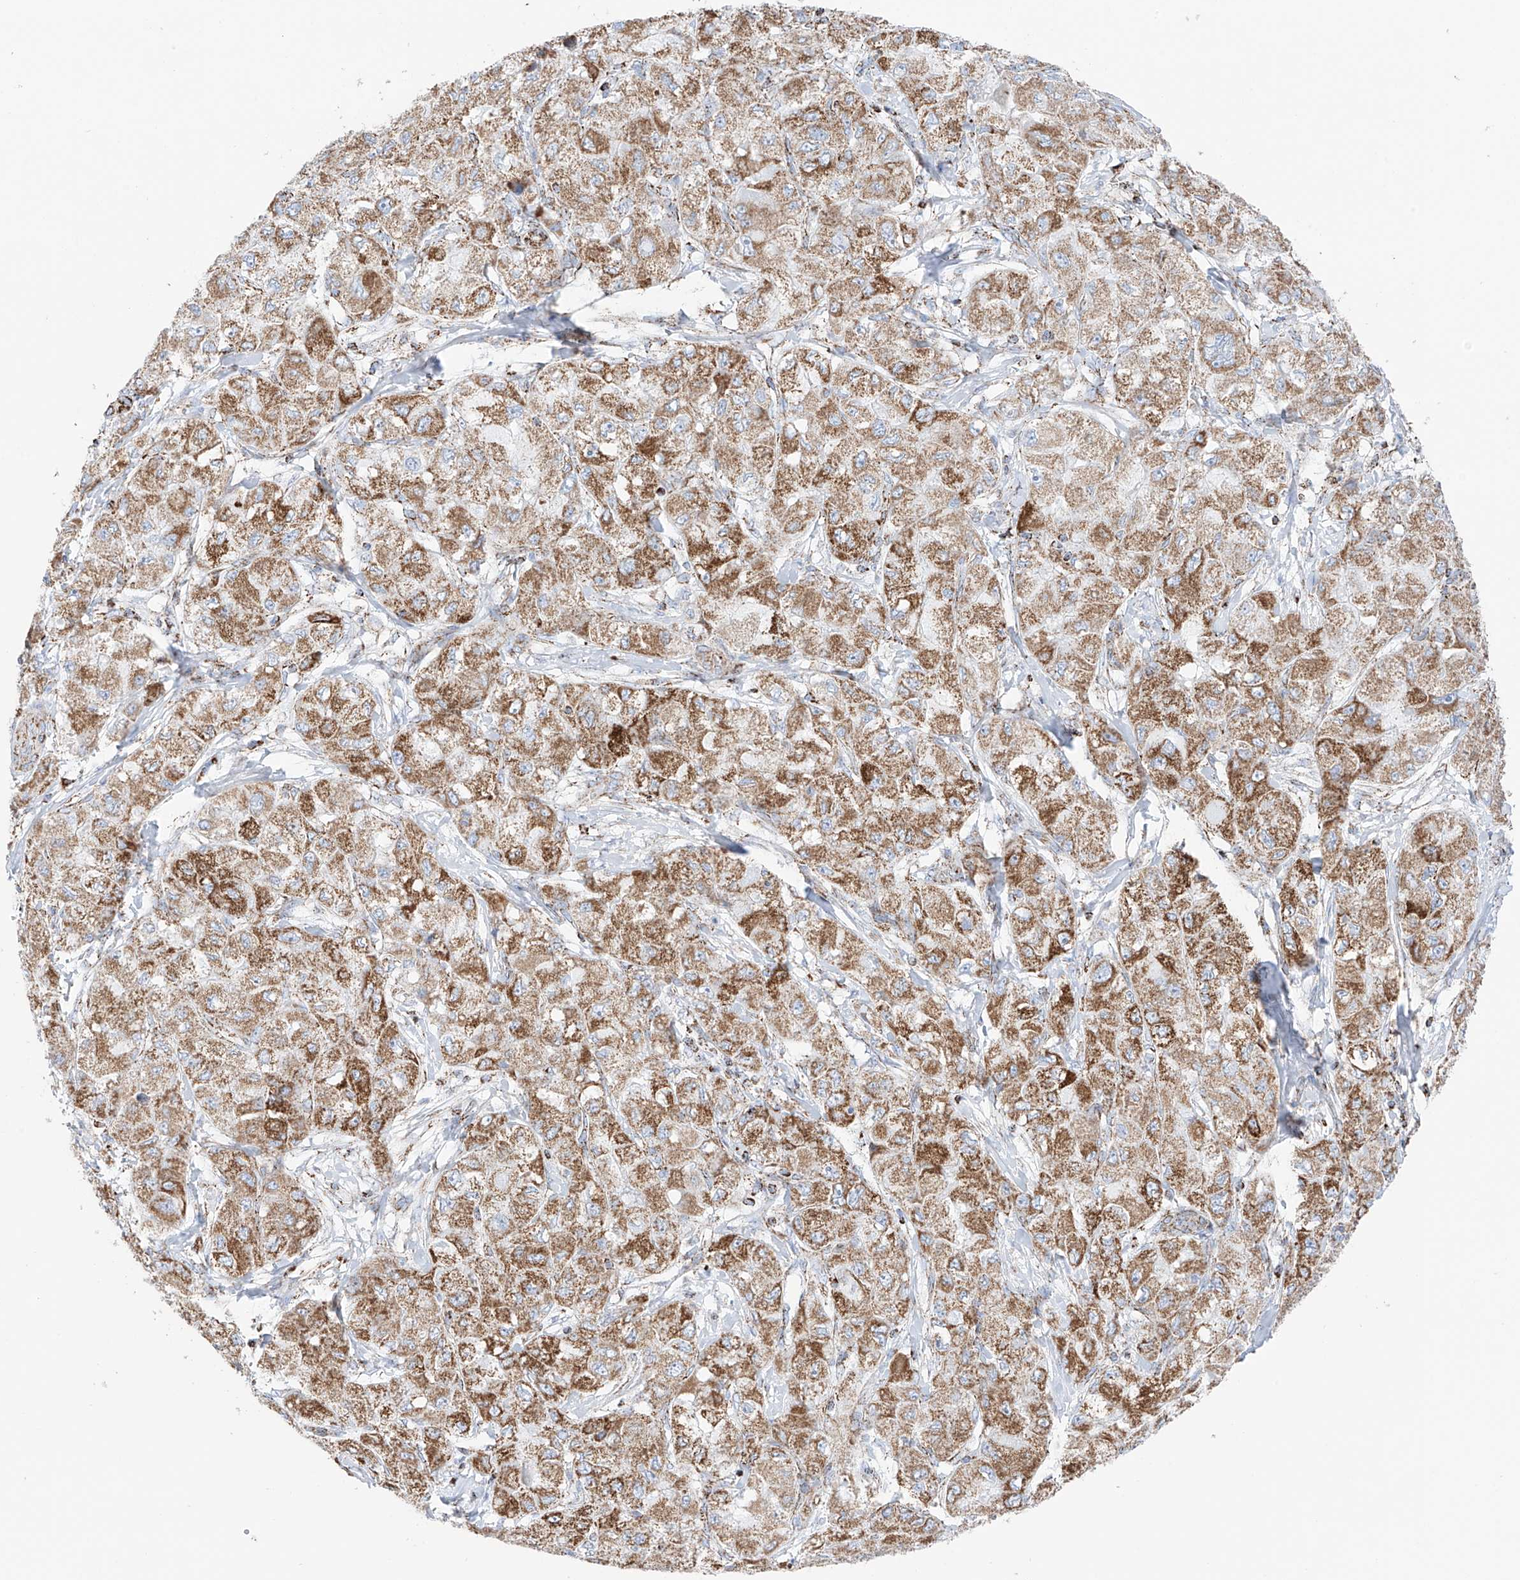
{"staining": {"intensity": "moderate", "quantity": ">75%", "location": "cytoplasmic/membranous"}, "tissue": "liver cancer", "cell_type": "Tumor cells", "image_type": "cancer", "snomed": [{"axis": "morphology", "description": "Carcinoma, Hepatocellular, NOS"}, {"axis": "topography", "description": "Liver"}], "caption": "This histopathology image demonstrates immunohistochemistry (IHC) staining of human liver cancer (hepatocellular carcinoma), with medium moderate cytoplasmic/membranous positivity in approximately >75% of tumor cells.", "gene": "XKR3", "patient": {"sex": "male", "age": 80}}